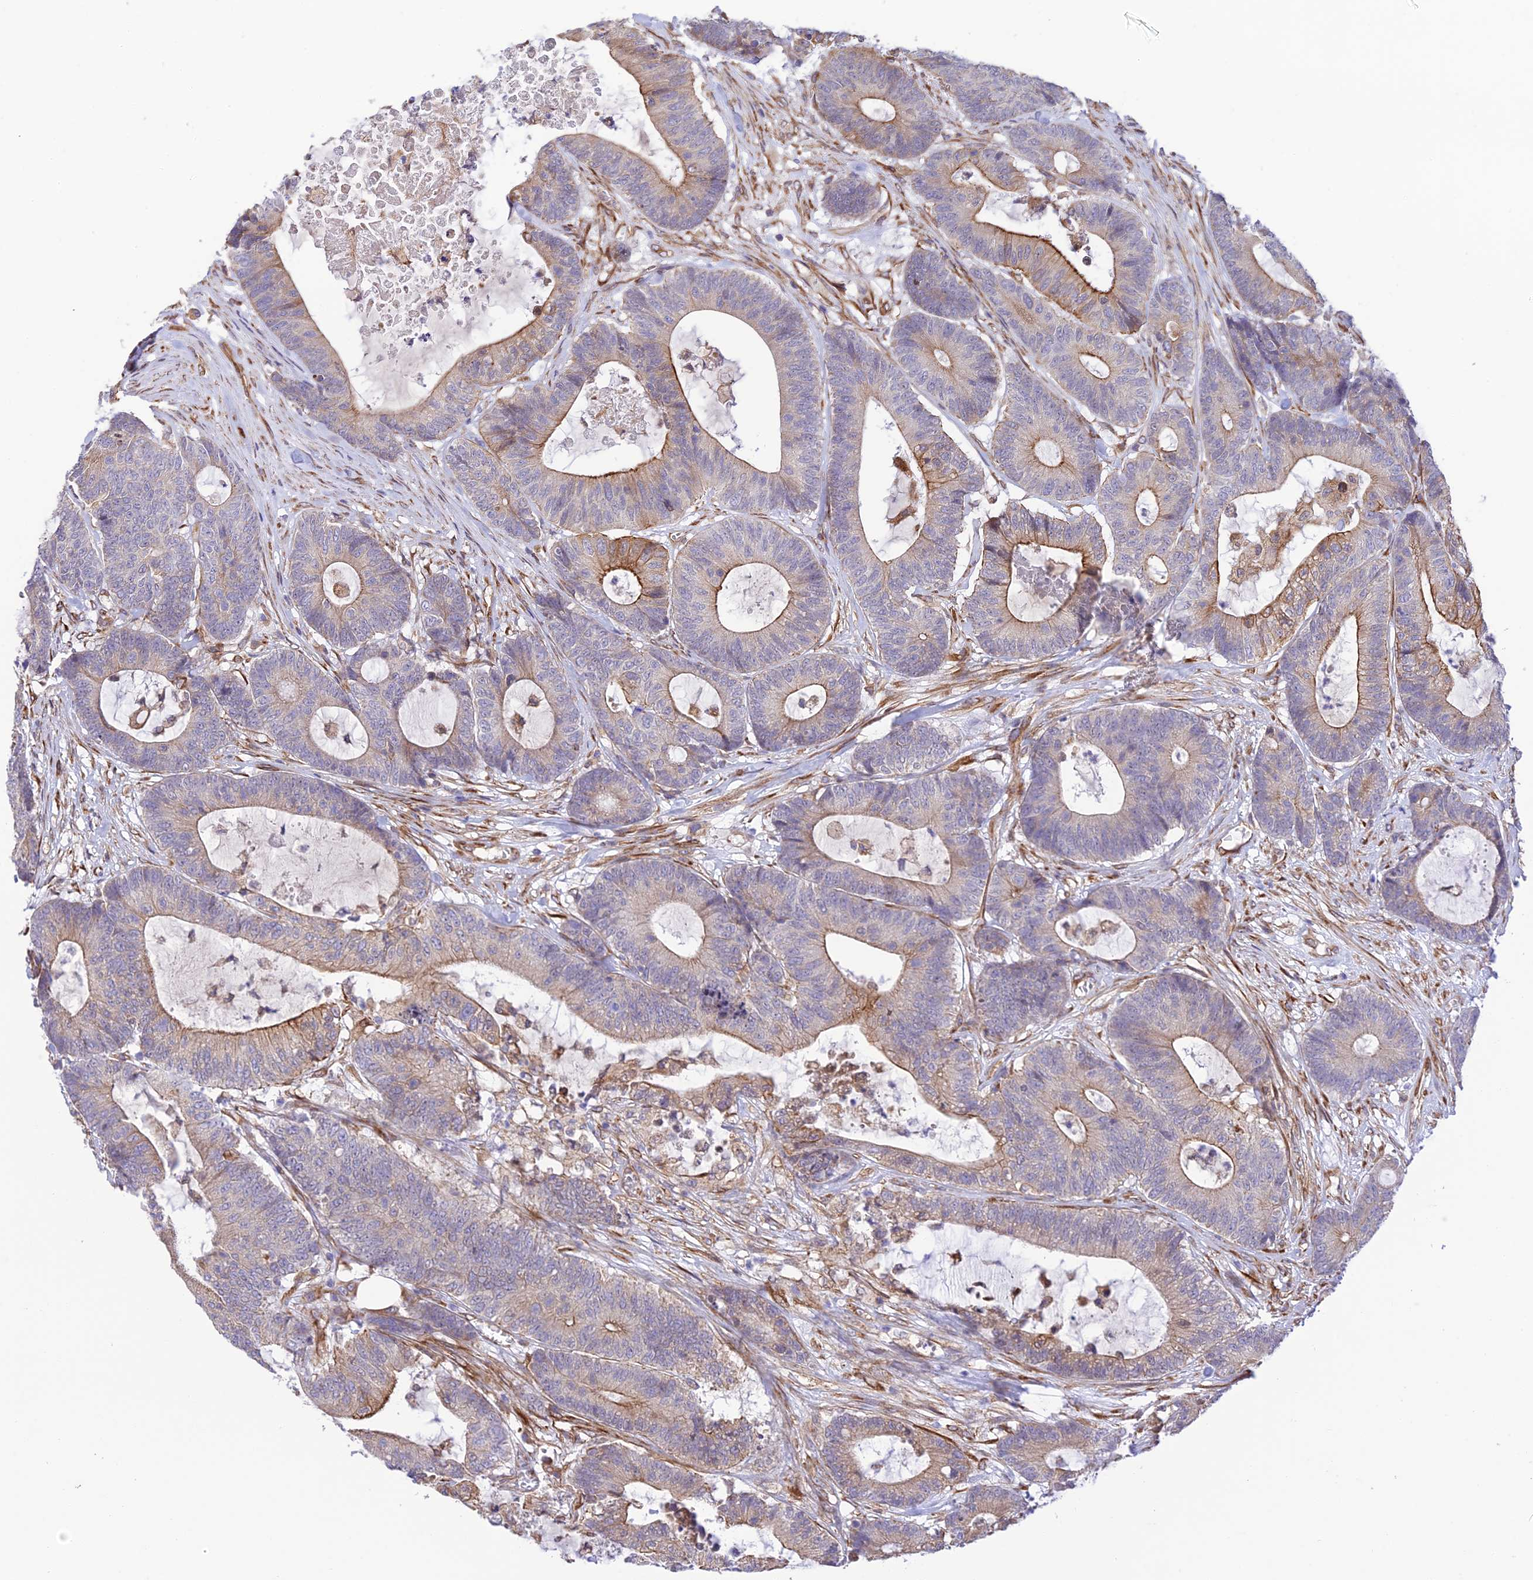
{"staining": {"intensity": "strong", "quantity": "25%-75%", "location": "cytoplasmic/membranous"}, "tissue": "colorectal cancer", "cell_type": "Tumor cells", "image_type": "cancer", "snomed": [{"axis": "morphology", "description": "Adenocarcinoma, NOS"}, {"axis": "topography", "description": "Colon"}], "caption": "This is a histology image of immunohistochemistry (IHC) staining of colorectal adenocarcinoma, which shows strong positivity in the cytoplasmic/membranous of tumor cells.", "gene": "EXOC3L4", "patient": {"sex": "female", "age": 84}}